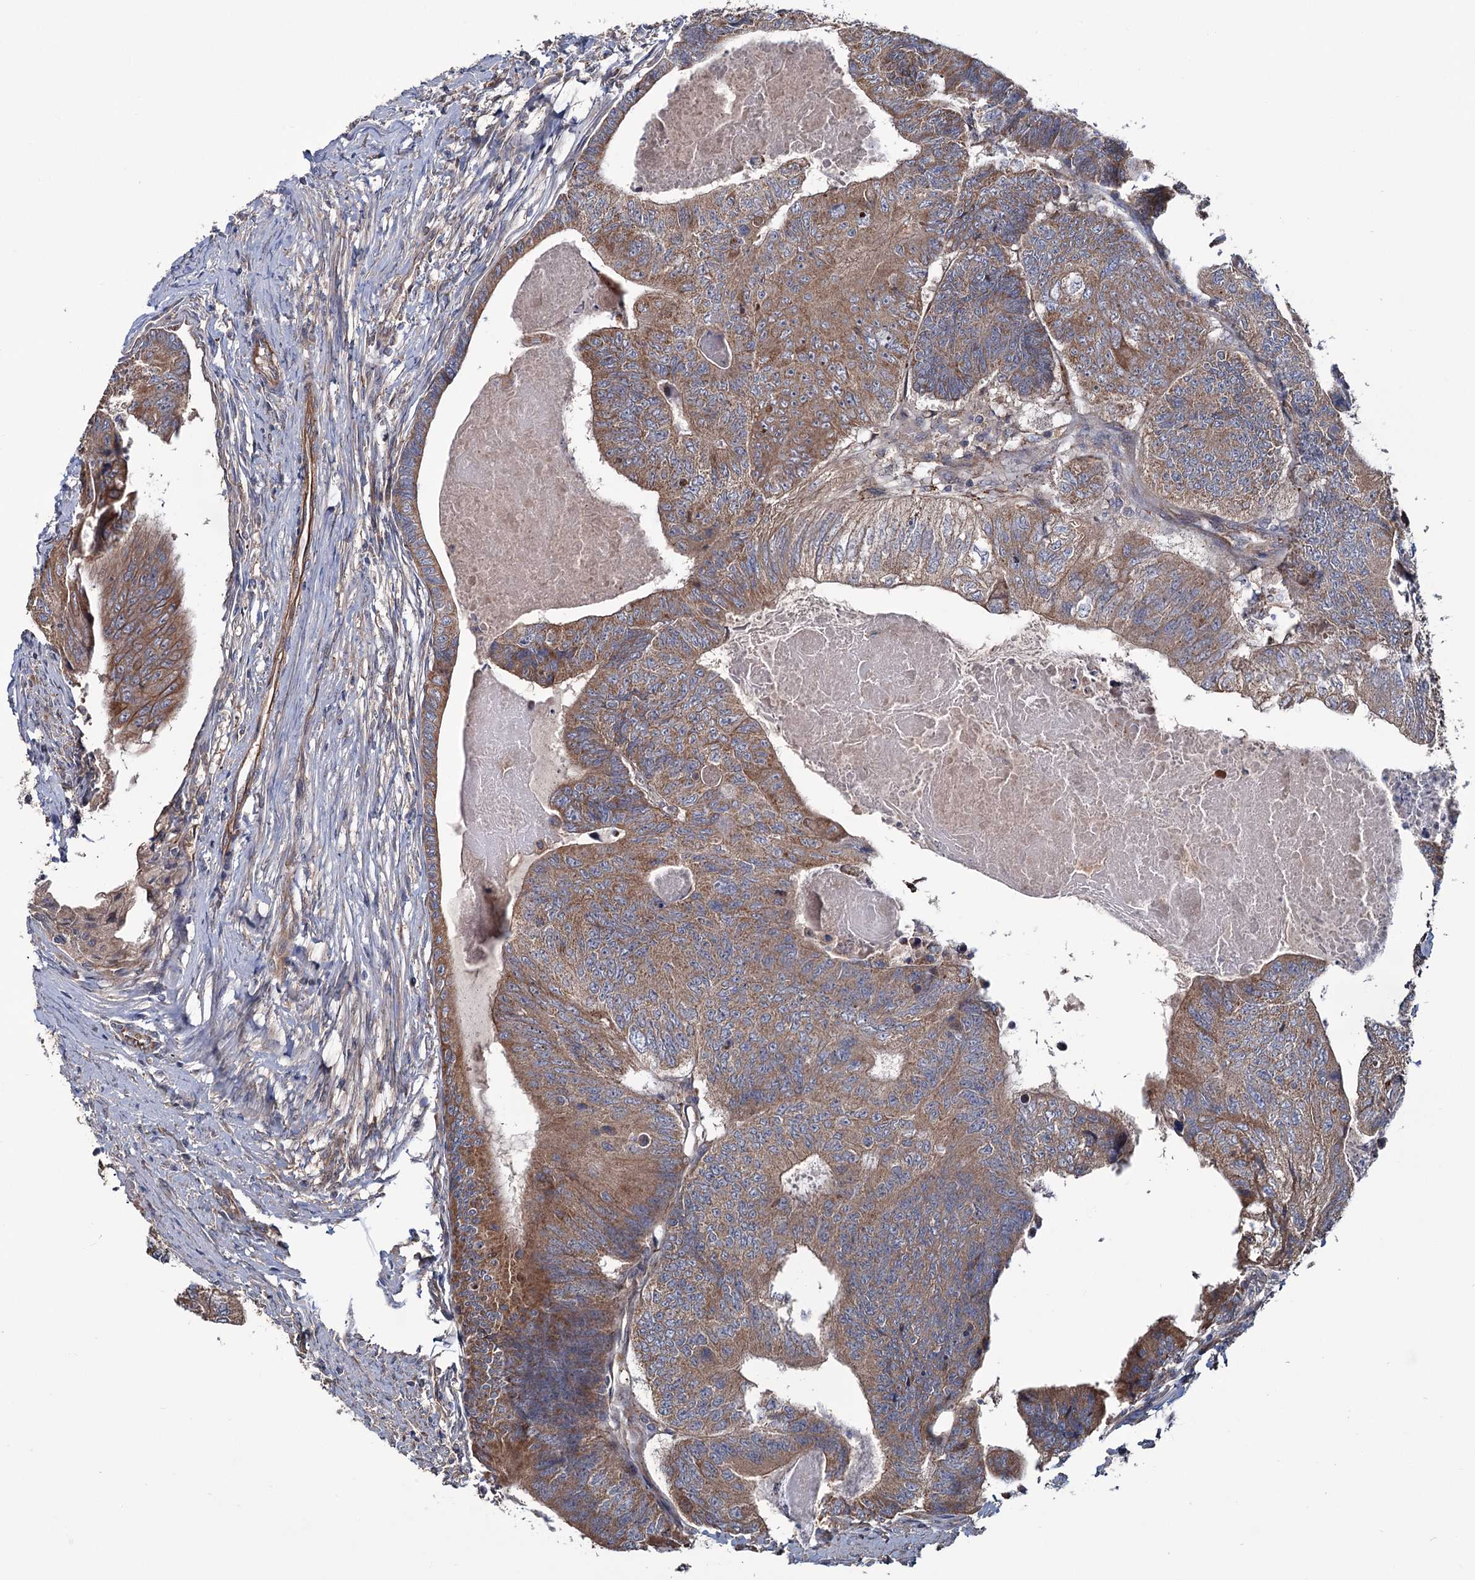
{"staining": {"intensity": "moderate", "quantity": ">75%", "location": "cytoplasmic/membranous"}, "tissue": "colorectal cancer", "cell_type": "Tumor cells", "image_type": "cancer", "snomed": [{"axis": "morphology", "description": "Adenocarcinoma, NOS"}, {"axis": "topography", "description": "Colon"}], "caption": "Moderate cytoplasmic/membranous protein staining is present in approximately >75% of tumor cells in colorectal cancer (adenocarcinoma).", "gene": "MTRR", "patient": {"sex": "female", "age": 67}}